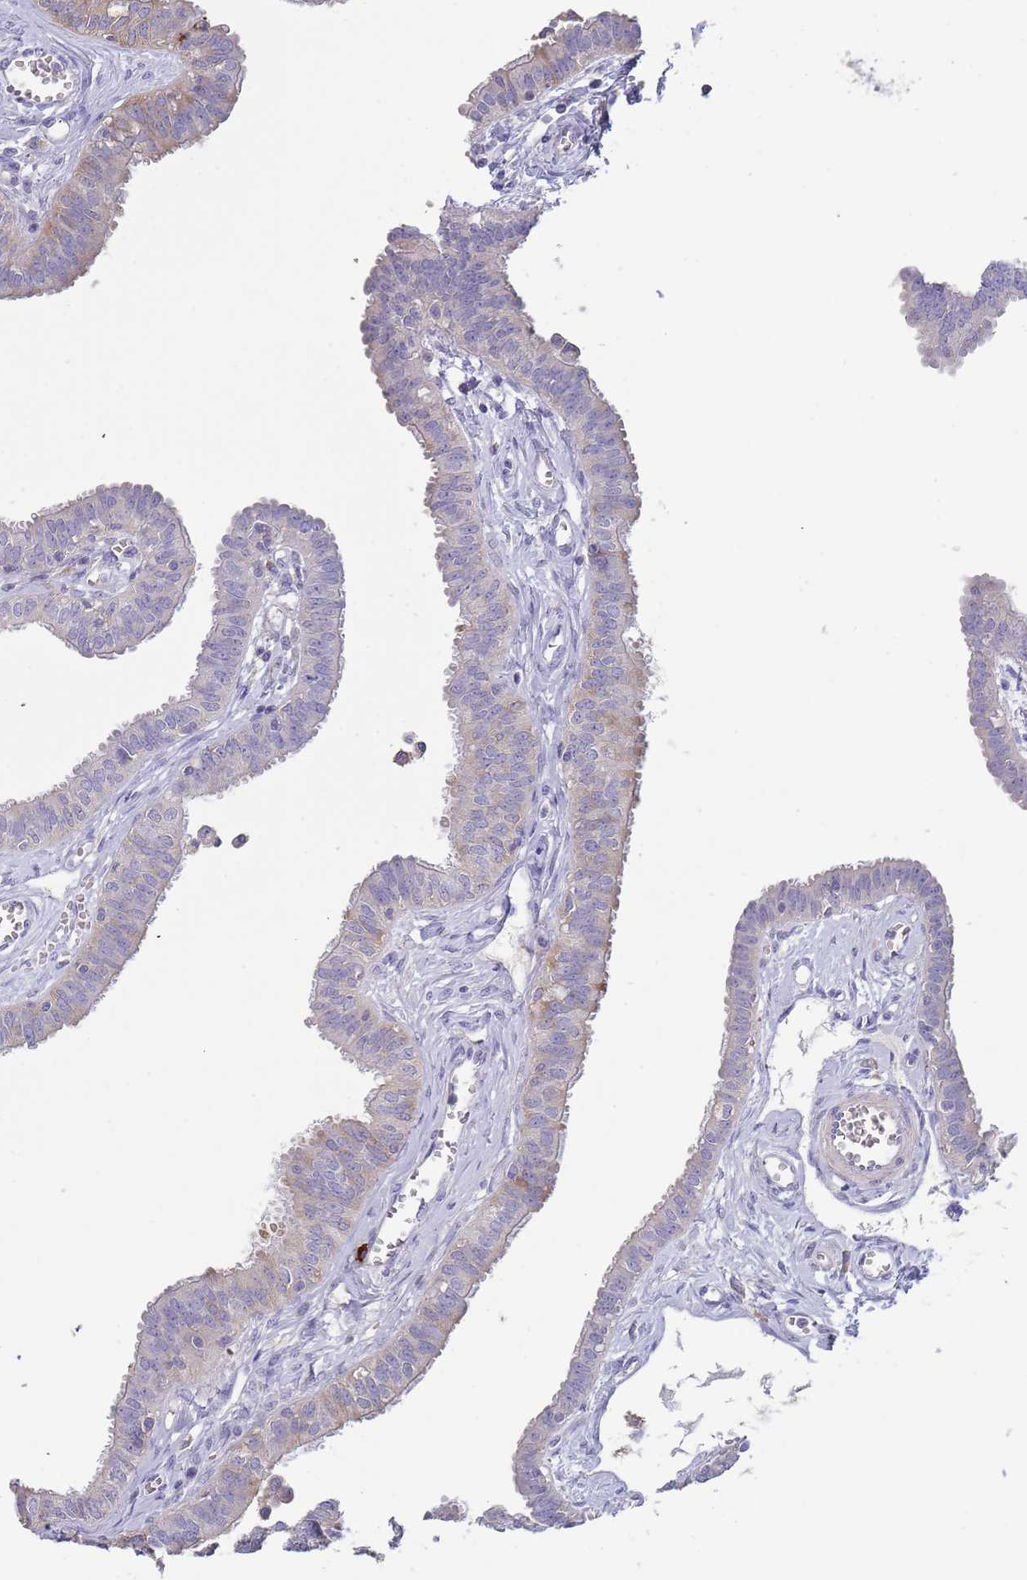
{"staining": {"intensity": "moderate", "quantity": "25%-75%", "location": "cytoplasmic/membranous"}, "tissue": "fallopian tube", "cell_type": "Glandular cells", "image_type": "normal", "snomed": [{"axis": "morphology", "description": "Normal tissue, NOS"}, {"axis": "morphology", "description": "Carcinoma, NOS"}, {"axis": "topography", "description": "Fallopian tube"}, {"axis": "topography", "description": "Ovary"}], "caption": "Brown immunohistochemical staining in normal fallopian tube reveals moderate cytoplasmic/membranous staining in about 25%-75% of glandular cells.", "gene": "SUSD1", "patient": {"sex": "female", "age": 59}}